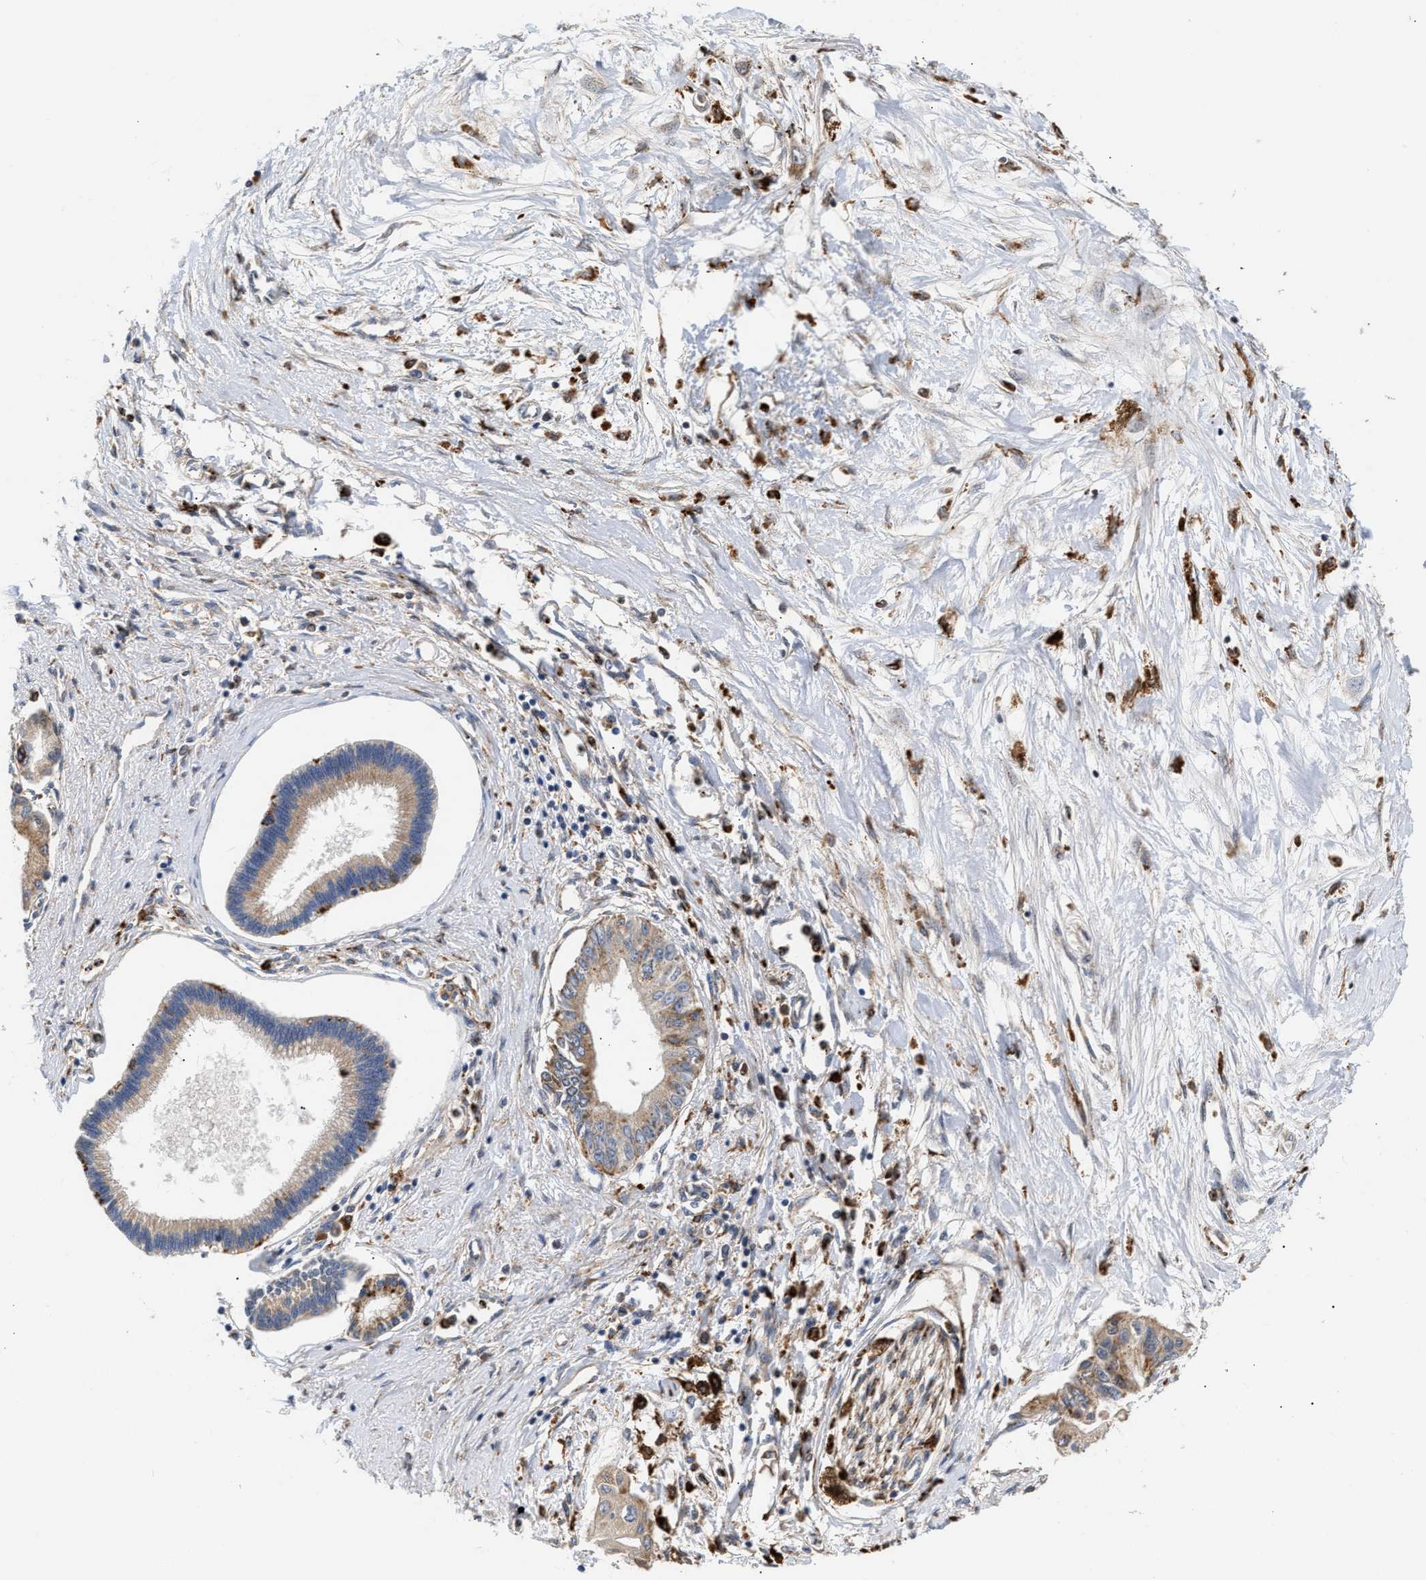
{"staining": {"intensity": "moderate", "quantity": "25%-75%", "location": "cytoplasmic/membranous"}, "tissue": "pancreatic cancer", "cell_type": "Tumor cells", "image_type": "cancer", "snomed": [{"axis": "morphology", "description": "Adenocarcinoma, NOS"}, {"axis": "topography", "description": "Pancreas"}], "caption": "High-power microscopy captured an IHC photomicrograph of pancreatic adenocarcinoma, revealing moderate cytoplasmic/membranous positivity in approximately 25%-75% of tumor cells.", "gene": "CCDC146", "patient": {"sex": "female", "age": 77}}